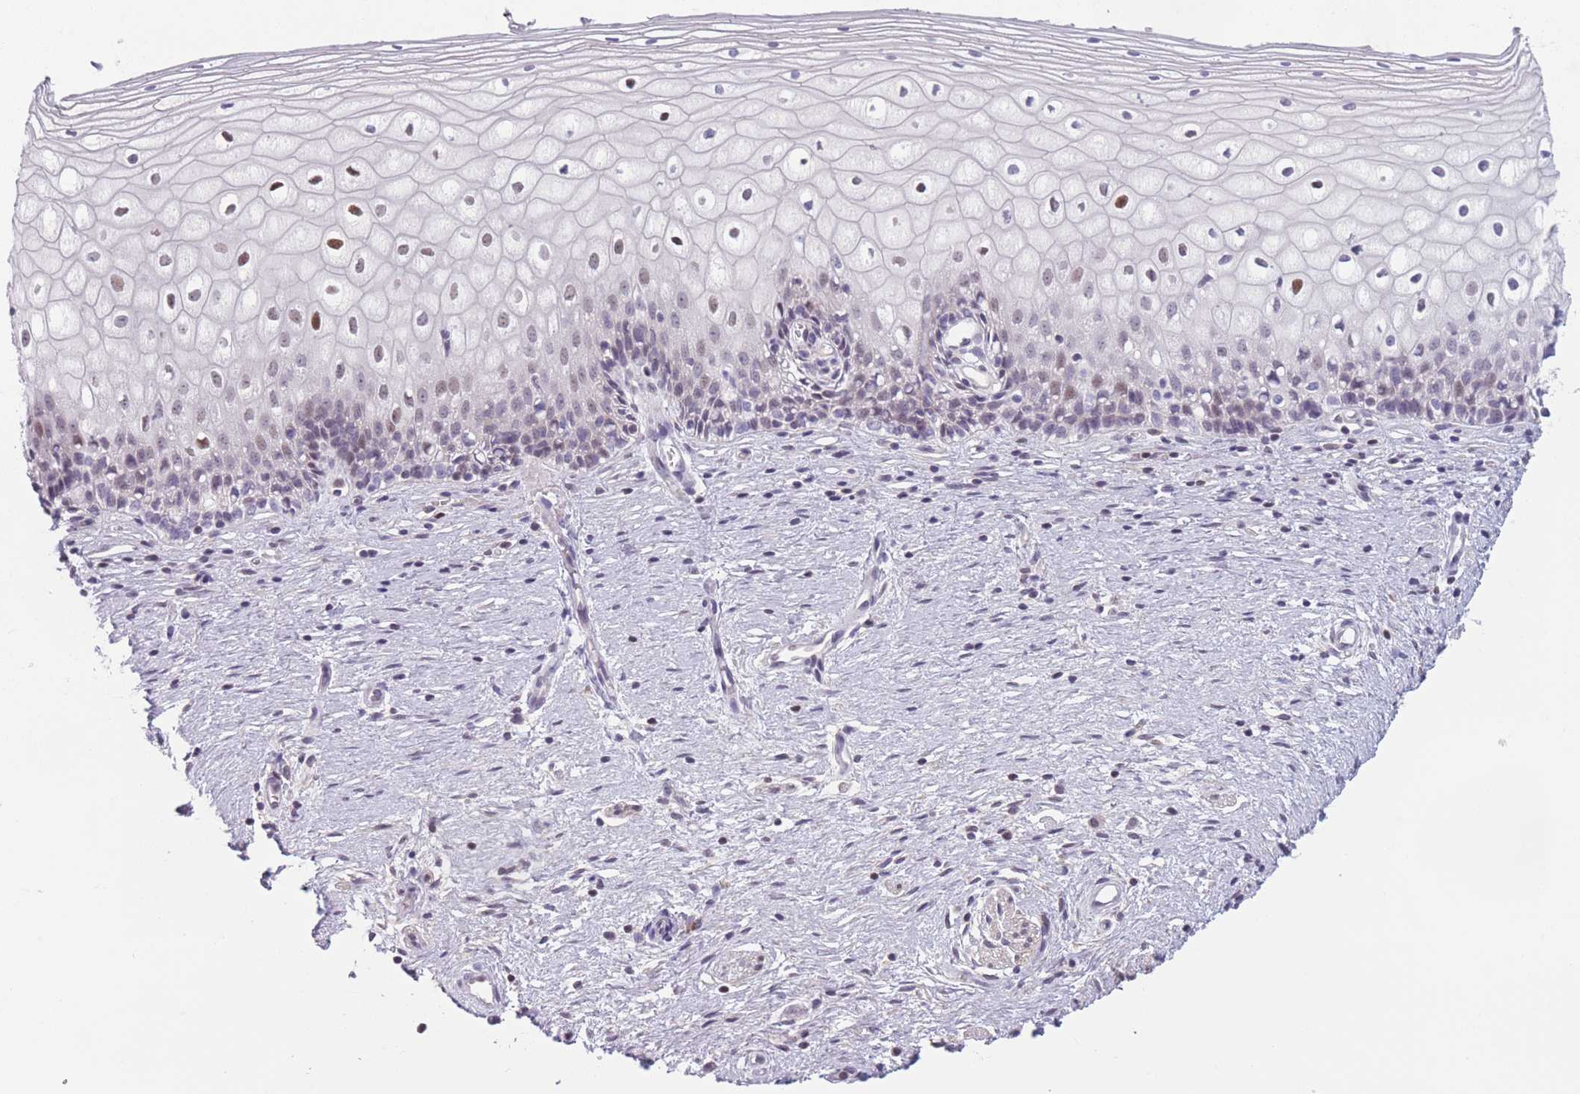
{"staining": {"intensity": "moderate", "quantity": "<25%", "location": "nuclear"}, "tissue": "vagina", "cell_type": "Squamous epithelial cells", "image_type": "normal", "snomed": [{"axis": "morphology", "description": "Normal tissue, NOS"}, {"axis": "topography", "description": "Vagina"}], "caption": "High-power microscopy captured an immunohistochemistry histopathology image of normal vagina, revealing moderate nuclear expression in about <25% of squamous epithelial cells. (DAB = brown stain, brightfield microscopy at high magnification).", "gene": "ENSG00000267179", "patient": {"sex": "female", "age": 60}}